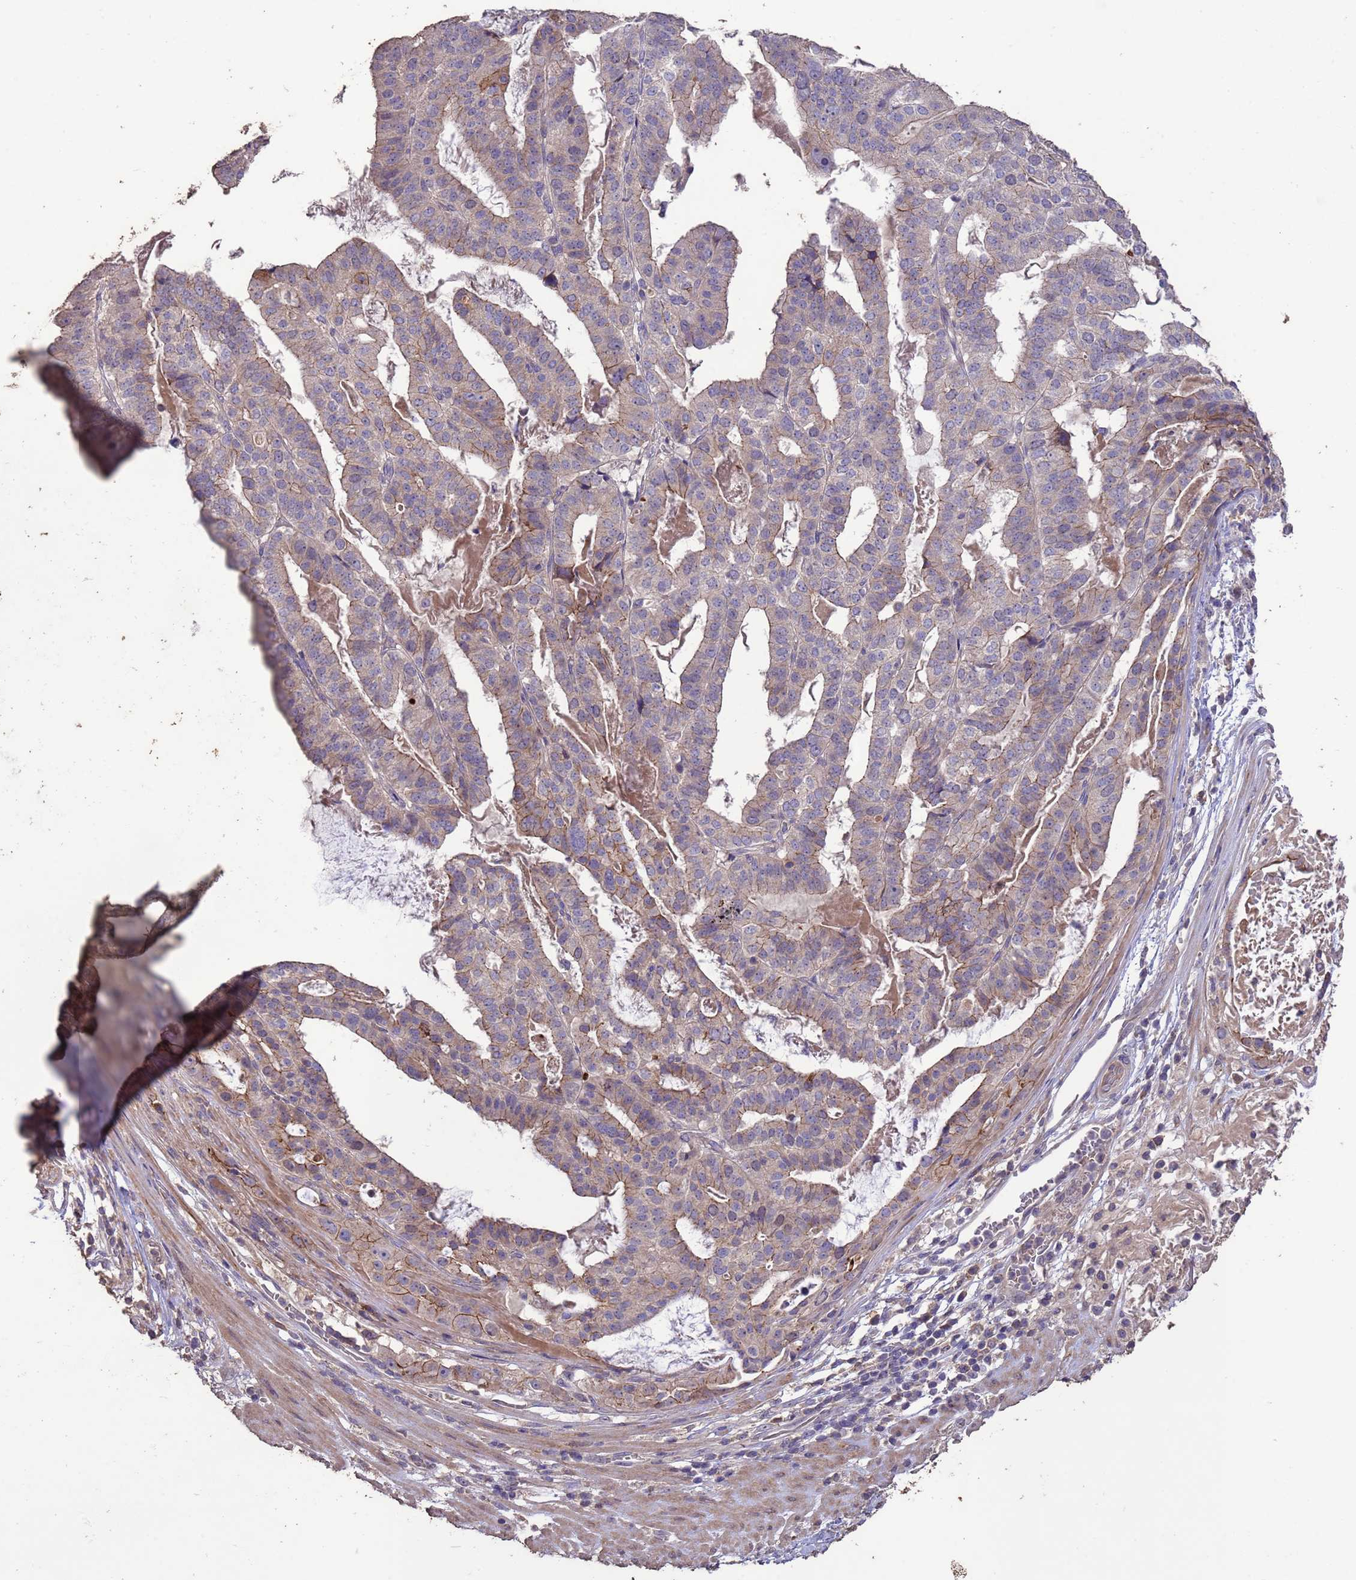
{"staining": {"intensity": "moderate", "quantity": "<25%", "location": "cytoplasmic/membranous"}, "tissue": "stomach cancer", "cell_type": "Tumor cells", "image_type": "cancer", "snomed": [{"axis": "morphology", "description": "Adenocarcinoma, NOS"}, {"axis": "topography", "description": "Stomach"}], "caption": "Stomach adenocarcinoma stained with DAB (3,3'-diaminobenzidine) IHC reveals low levels of moderate cytoplasmic/membranous expression in about <25% of tumor cells.", "gene": "SLC9B2", "patient": {"sex": "male", "age": 48}}